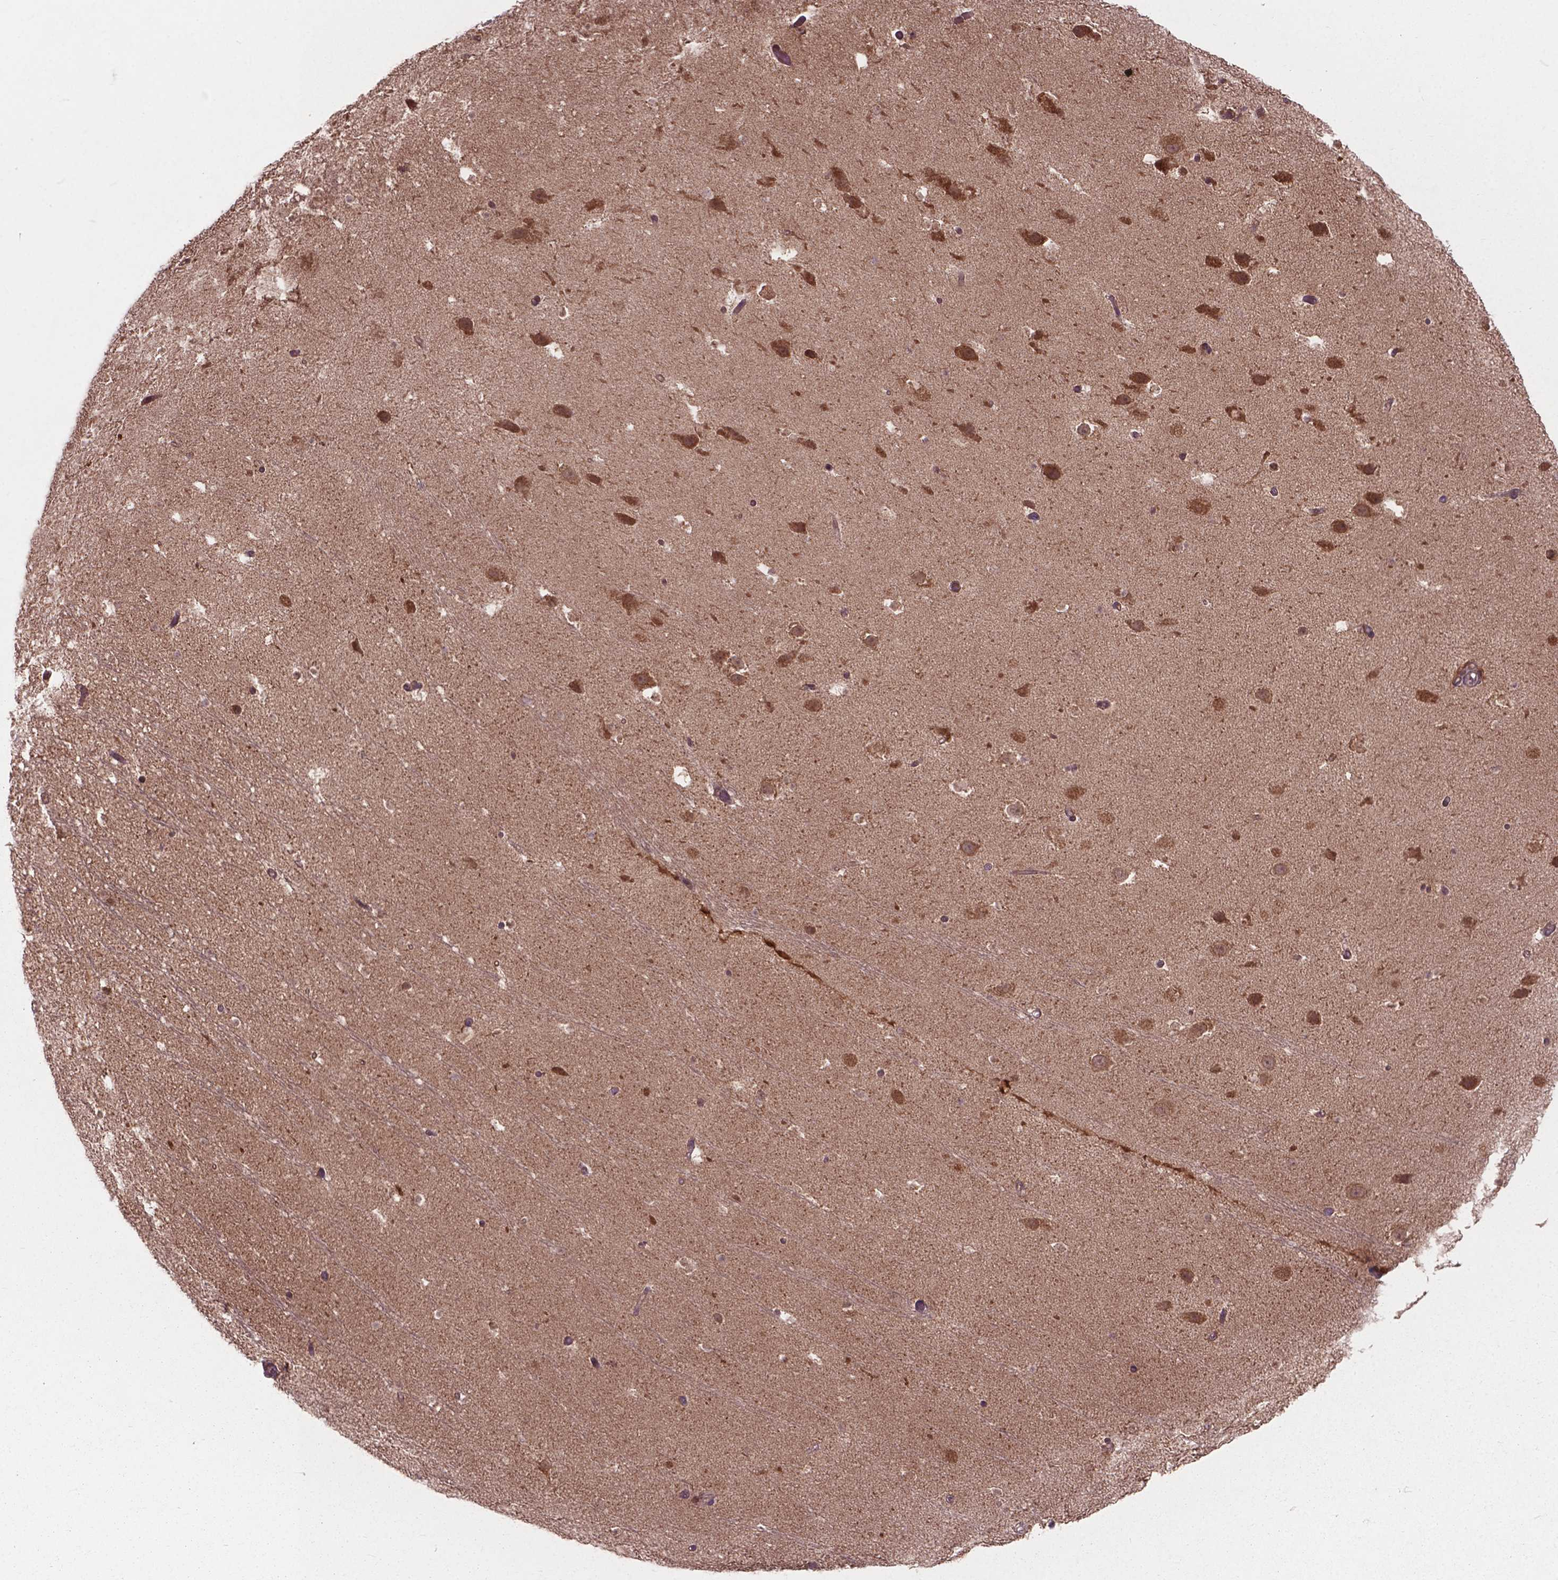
{"staining": {"intensity": "negative", "quantity": "none", "location": "none"}, "tissue": "hippocampus", "cell_type": "Glial cells", "image_type": "normal", "snomed": [{"axis": "morphology", "description": "Normal tissue, NOS"}, {"axis": "topography", "description": "Hippocampus"}], "caption": "The immunohistochemistry photomicrograph has no significant positivity in glial cells of hippocampus.", "gene": "MRPL33", "patient": {"sex": "male", "age": 26}}